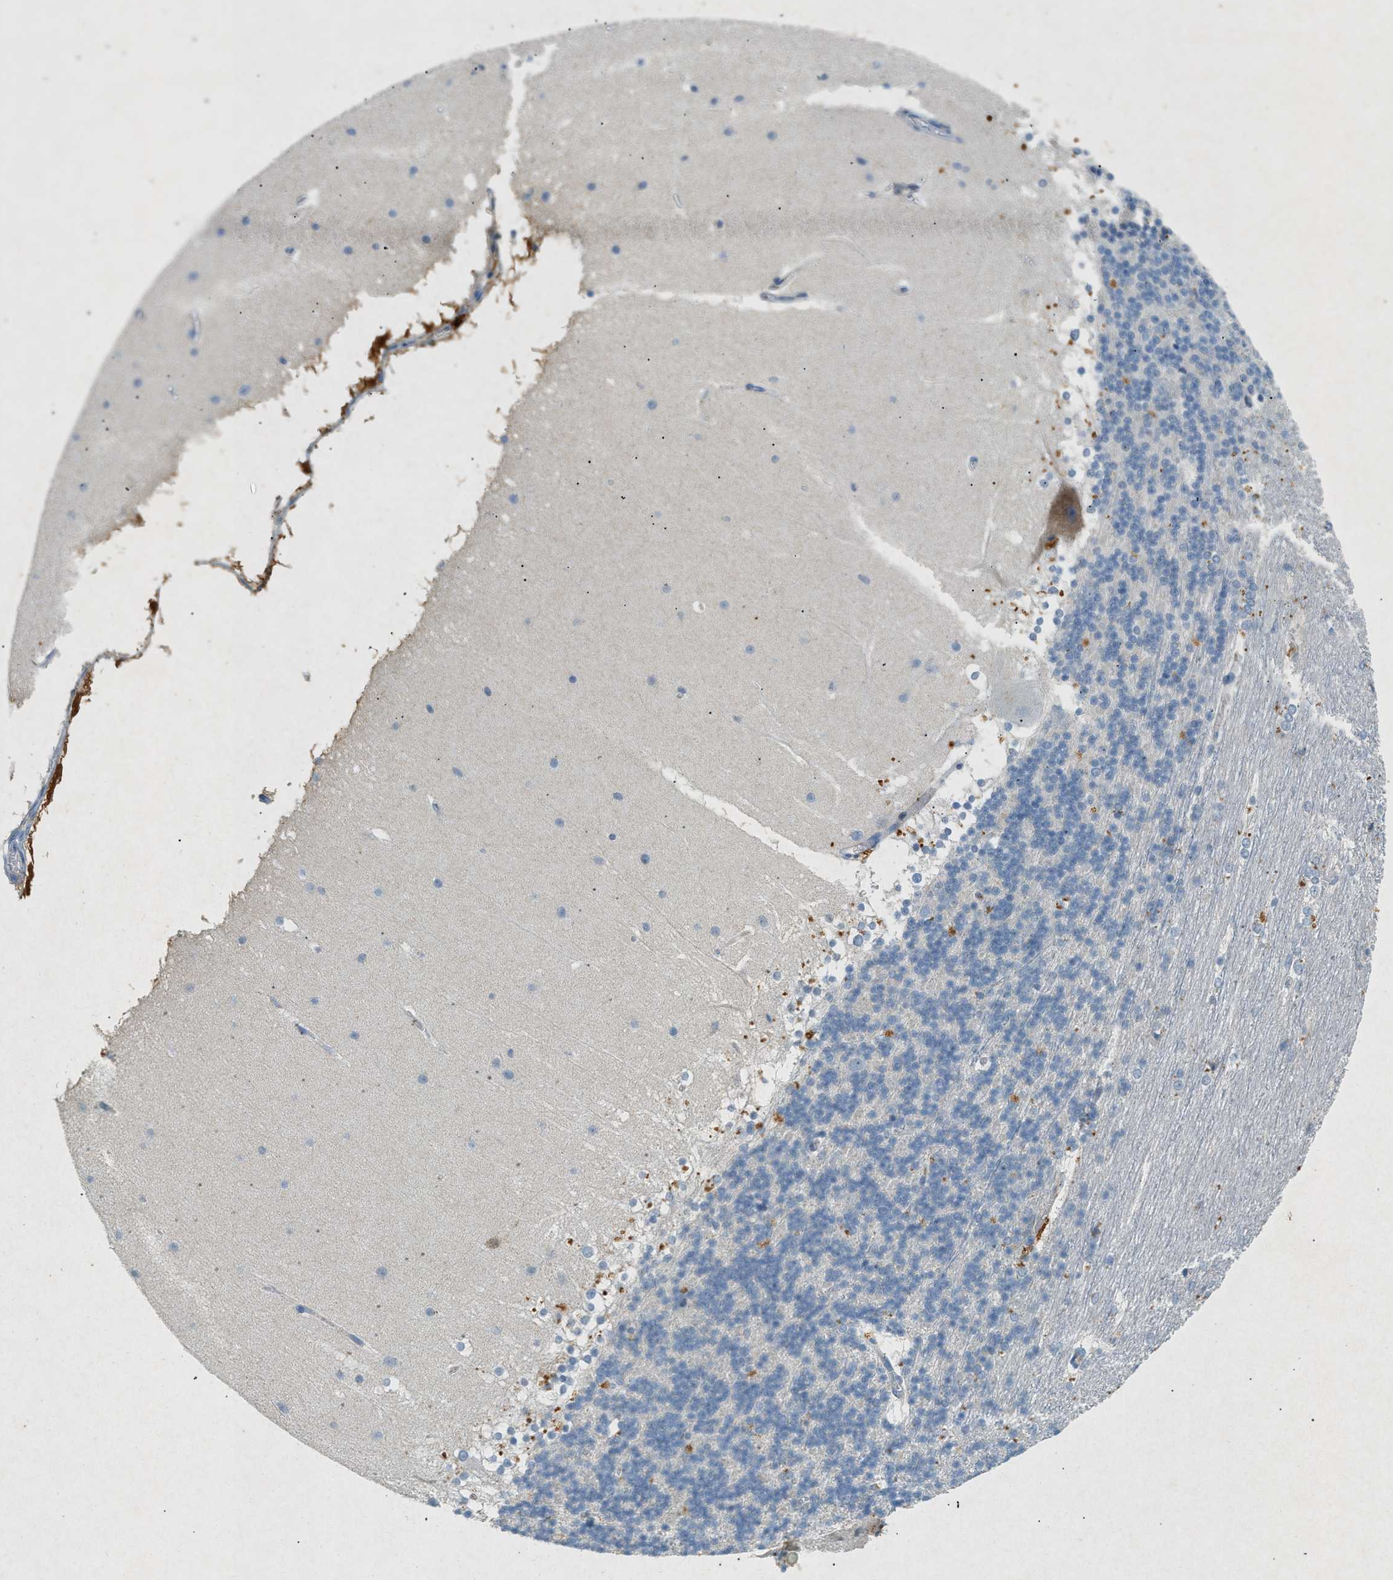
{"staining": {"intensity": "negative", "quantity": "none", "location": "none"}, "tissue": "cerebellum", "cell_type": "Cells in granular layer", "image_type": "normal", "snomed": [{"axis": "morphology", "description": "Normal tissue, NOS"}, {"axis": "topography", "description": "Cerebellum"}], "caption": "Image shows no significant protein positivity in cells in granular layer of normal cerebellum. Nuclei are stained in blue.", "gene": "F2", "patient": {"sex": "female", "age": 19}}